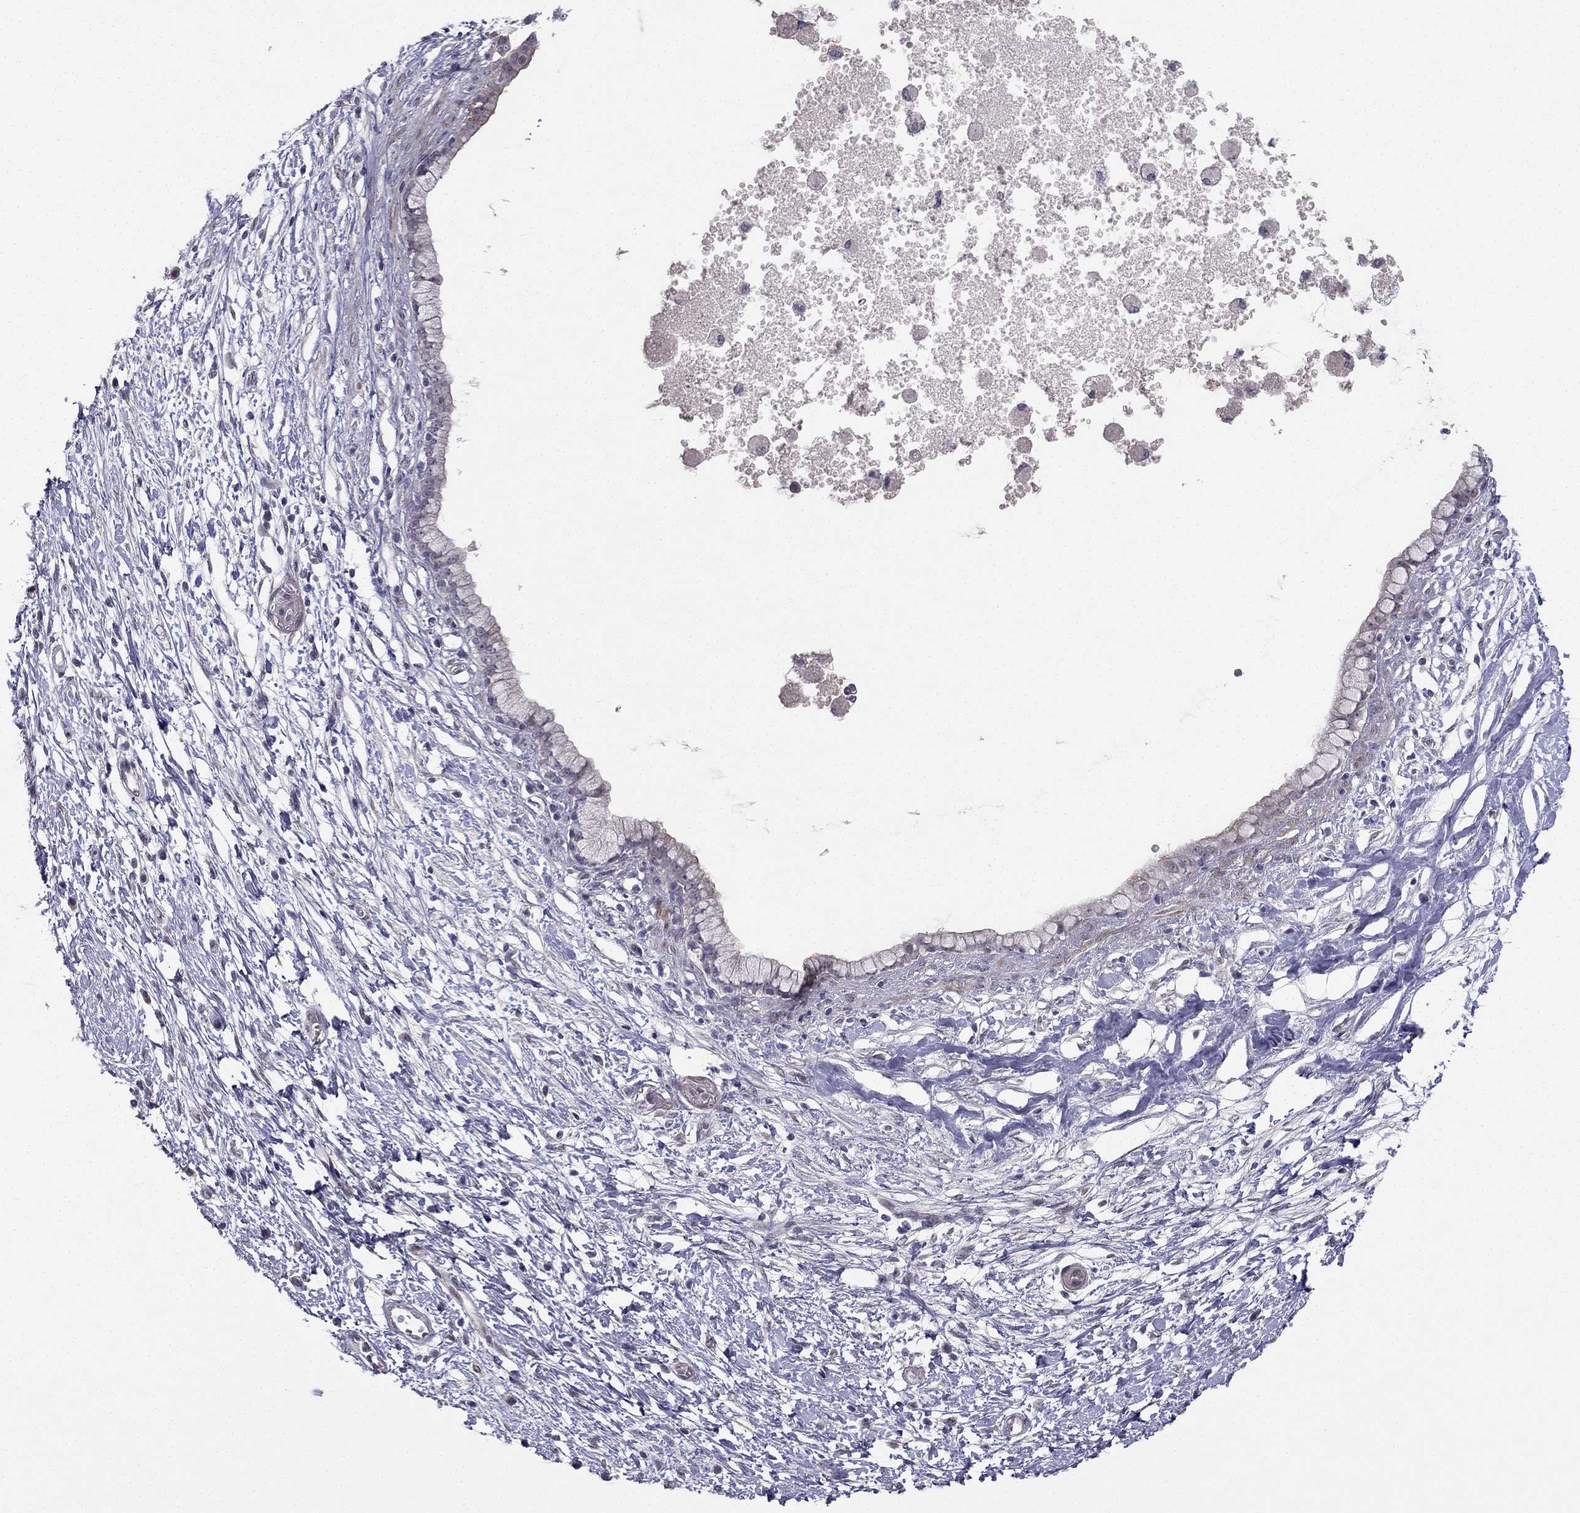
{"staining": {"intensity": "negative", "quantity": "none", "location": "none"}, "tissue": "pancreatic cancer", "cell_type": "Tumor cells", "image_type": "cancer", "snomed": [{"axis": "morphology", "description": "Adenocarcinoma, NOS"}, {"axis": "topography", "description": "Pancreas"}], "caption": "An image of pancreatic cancer stained for a protein demonstrates no brown staining in tumor cells.", "gene": "CHST8", "patient": {"sex": "female", "age": 72}}